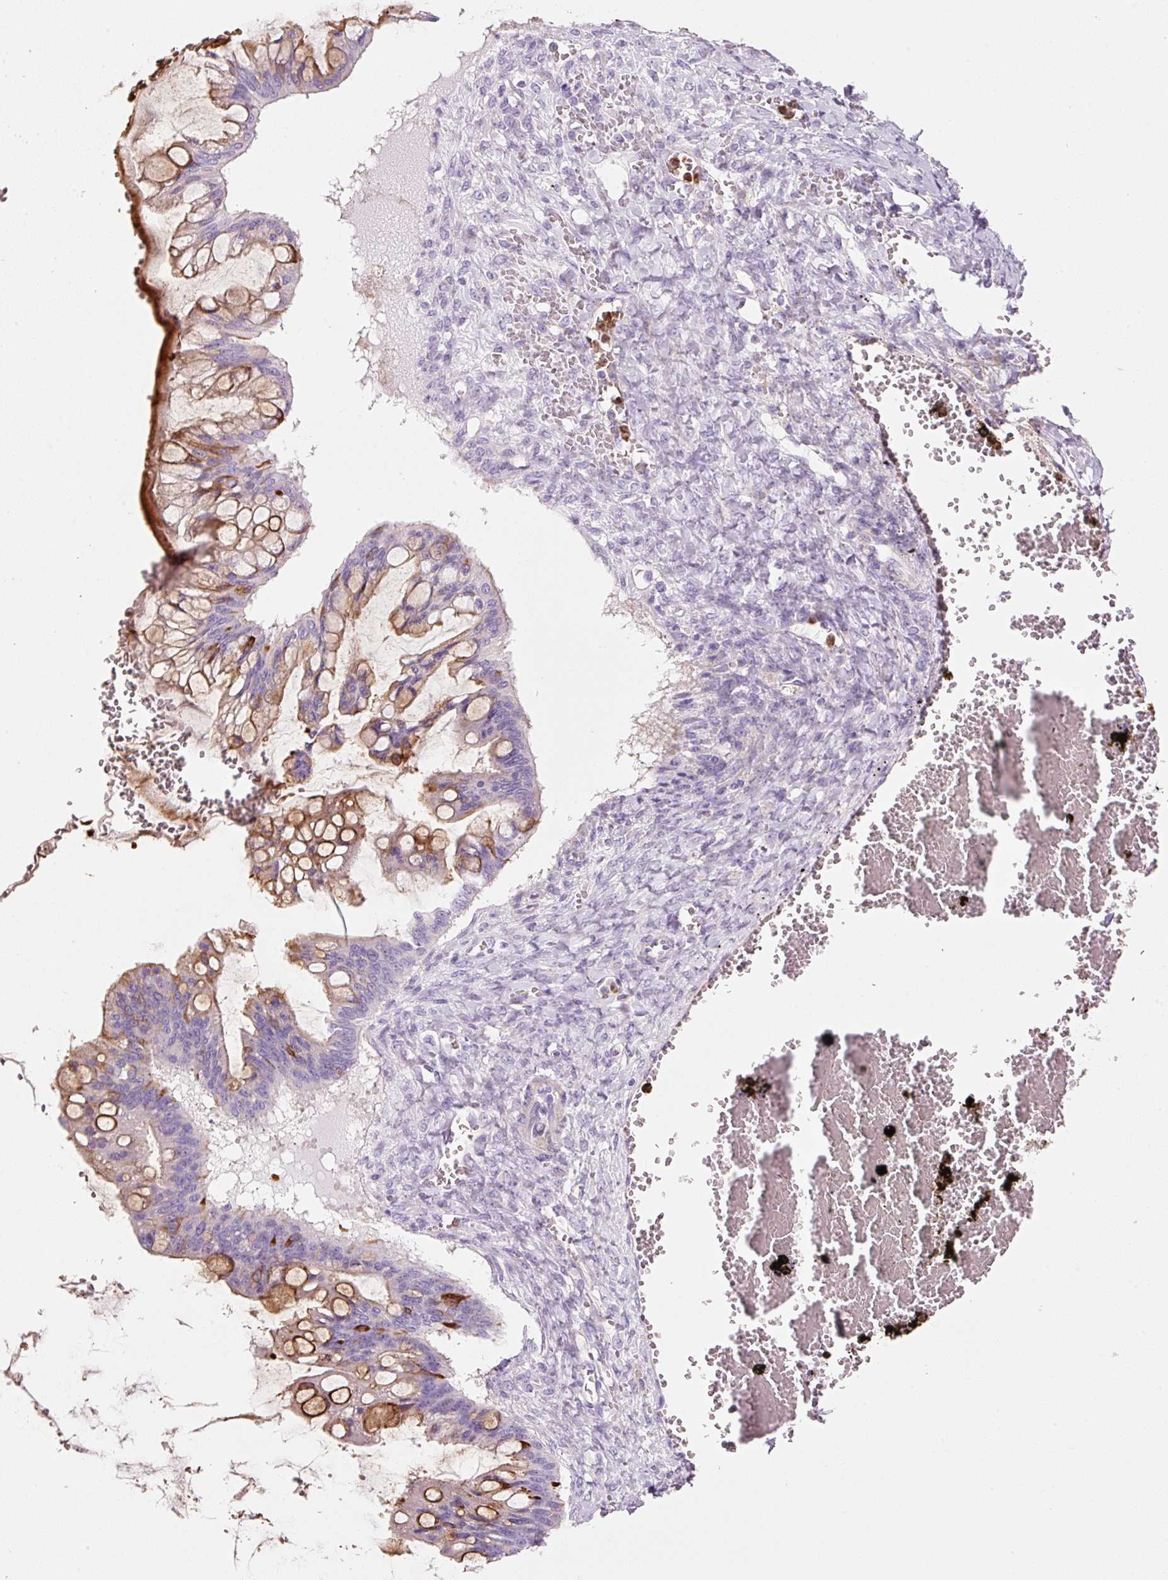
{"staining": {"intensity": "moderate", "quantity": "25%-75%", "location": "cytoplasmic/membranous"}, "tissue": "ovarian cancer", "cell_type": "Tumor cells", "image_type": "cancer", "snomed": [{"axis": "morphology", "description": "Cystadenocarcinoma, mucinous, NOS"}, {"axis": "topography", "description": "Ovary"}], "caption": "A histopathology image showing moderate cytoplasmic/membranous staining in approximately 25%-75% of tumor cells in mucinous cystadenocarcinoma (ovarian), as visualized by brown immunohistochemical staining.", "gene": "TMC8", "patient": {"sex": "female", "age": 73}}